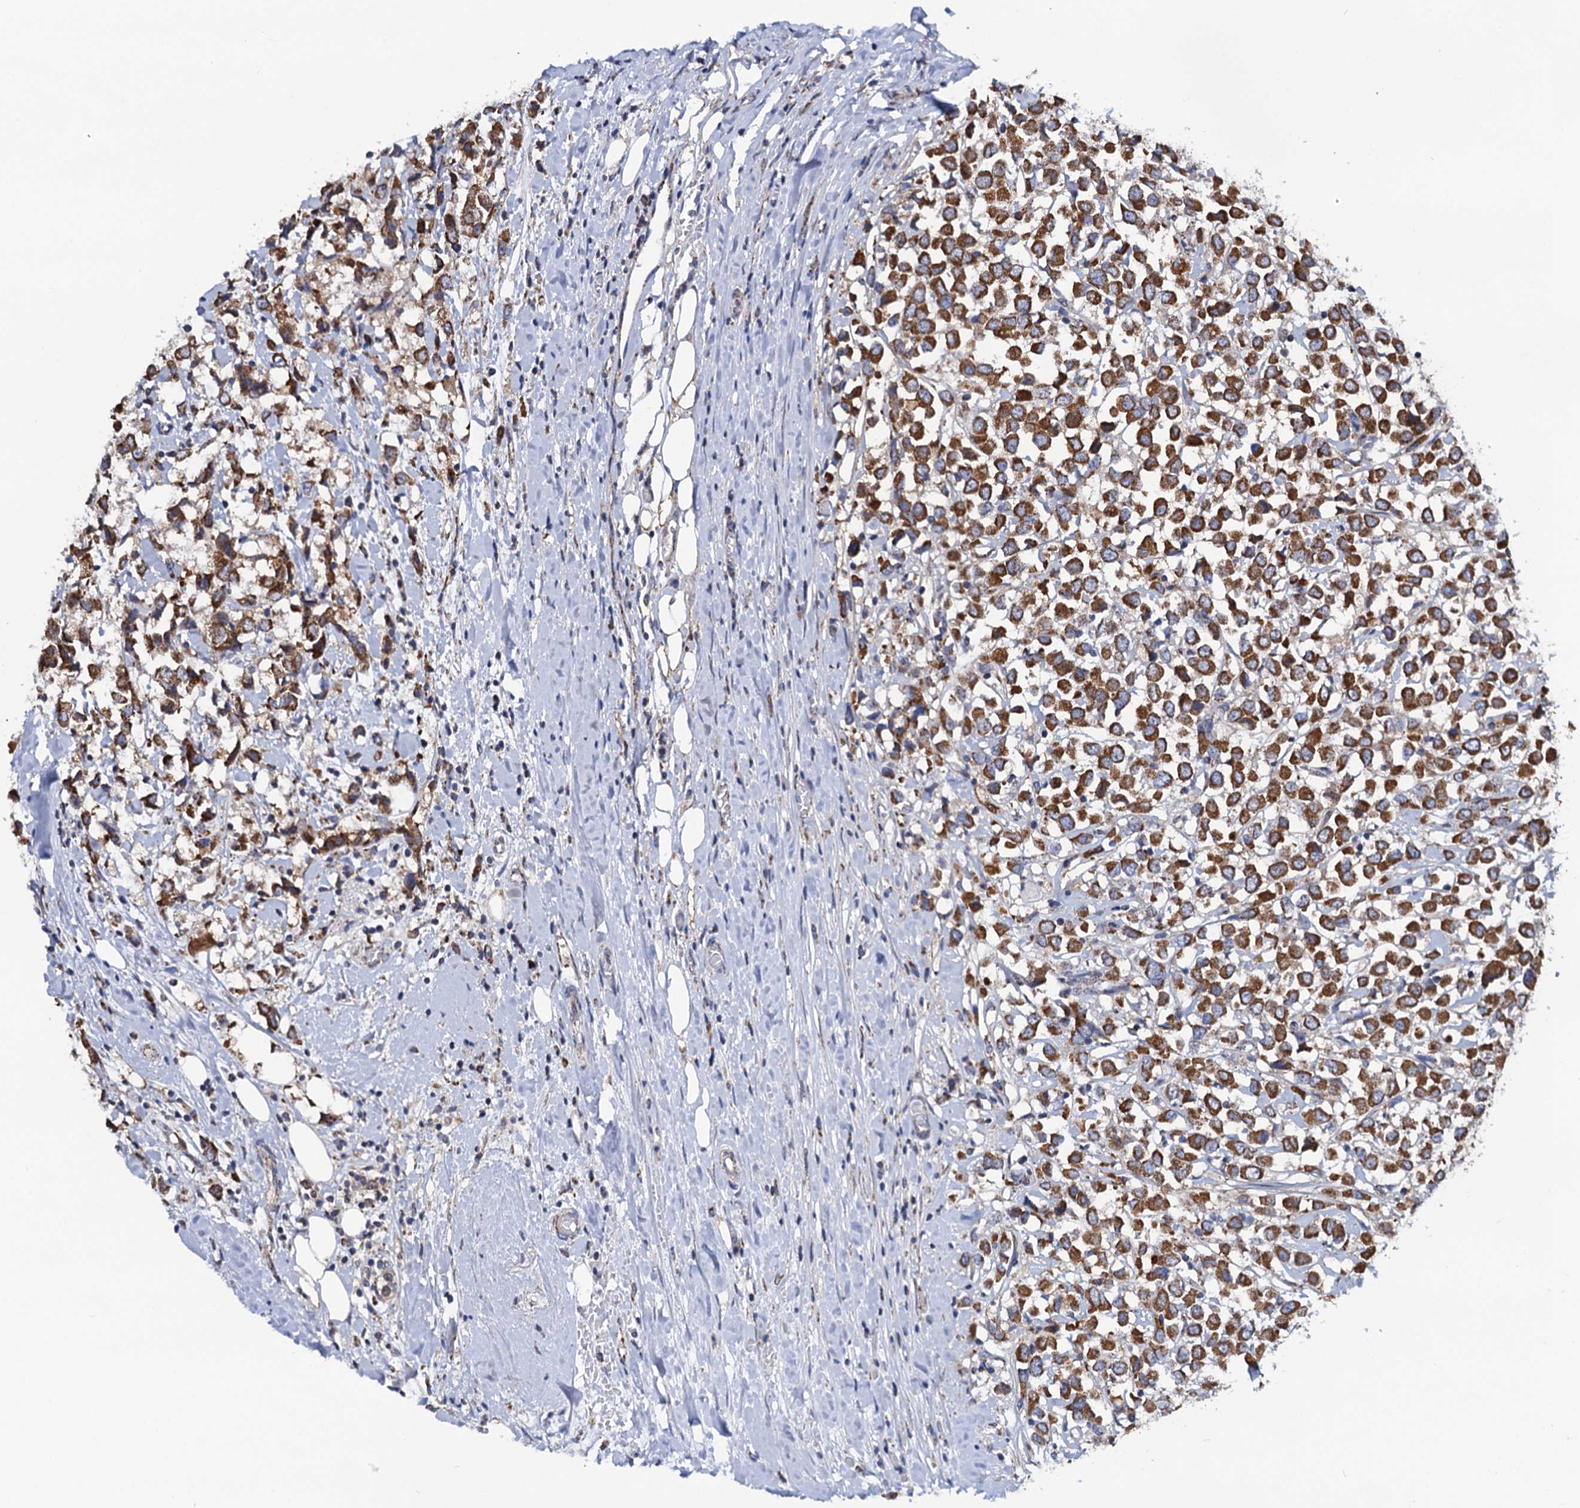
{"staining": {"intensity": "moderate", "quantity": ">75%", "location": "cytoplasmic/membranous"}, "tissue": "breast cancer", "cell_type": "Tumor cells", "image_type": "cancer", "snomed": [{"axis": "morphology", "description": "Duct carcinoma"}, {"axis": "topography", "description": "Breast"}], "caption": "Breast cancer tissue displays moderate cytoplasmic/membranous expression in about >75% of tumor cells The protein is stained brown, and the nuclei are stained in blue (DAB (3,3'-diaminobenzidine) IHC with brightfield microscopy, high magnification).", "gene": "PTCD3", "patient": {"sex": "female", "age": 61}}